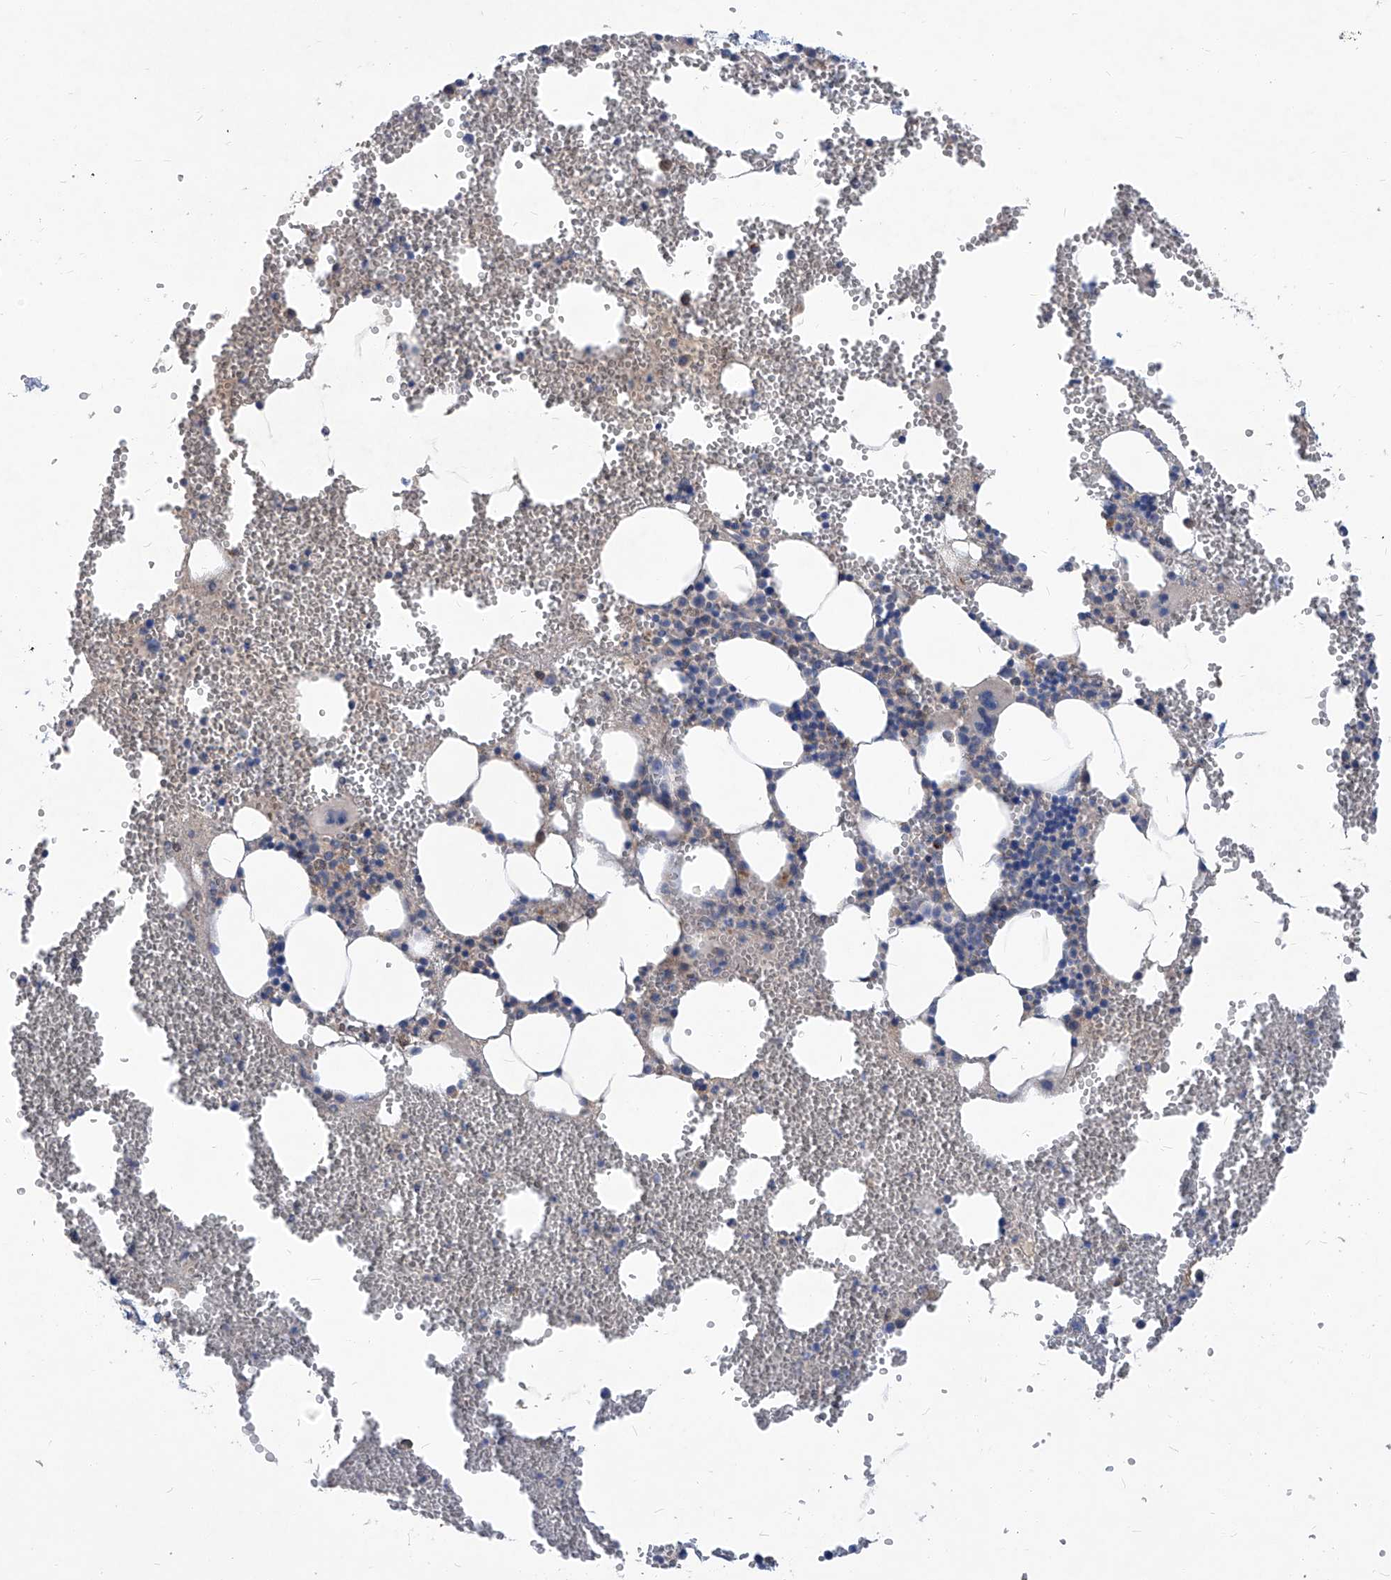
{"staining": {"intensity": "weak", "quantity": "<25%", "location": "cytoplasmic/membranous"}, "tissue": "bone marrow", "cell_type": "Hematopoietic cells", "image_type": "normal", "snomed": [{"axis": "morphology", "description": "Normal tissue, NOS"}, {"axis": "morphology", "description": "Inflammation, NOS"}, {"axis": "topography", "description": "Bone marrow"}], "caption": "IHC of unremarkable bone marrow reveals no positivity in hematopoietic cells. (DAB (3,3'-diaminobenzidine) IHC visualized using brightfield microscopy, high magnification).", "gene": "EPHA8", "patient": {"sex": "female", "age": 78}}